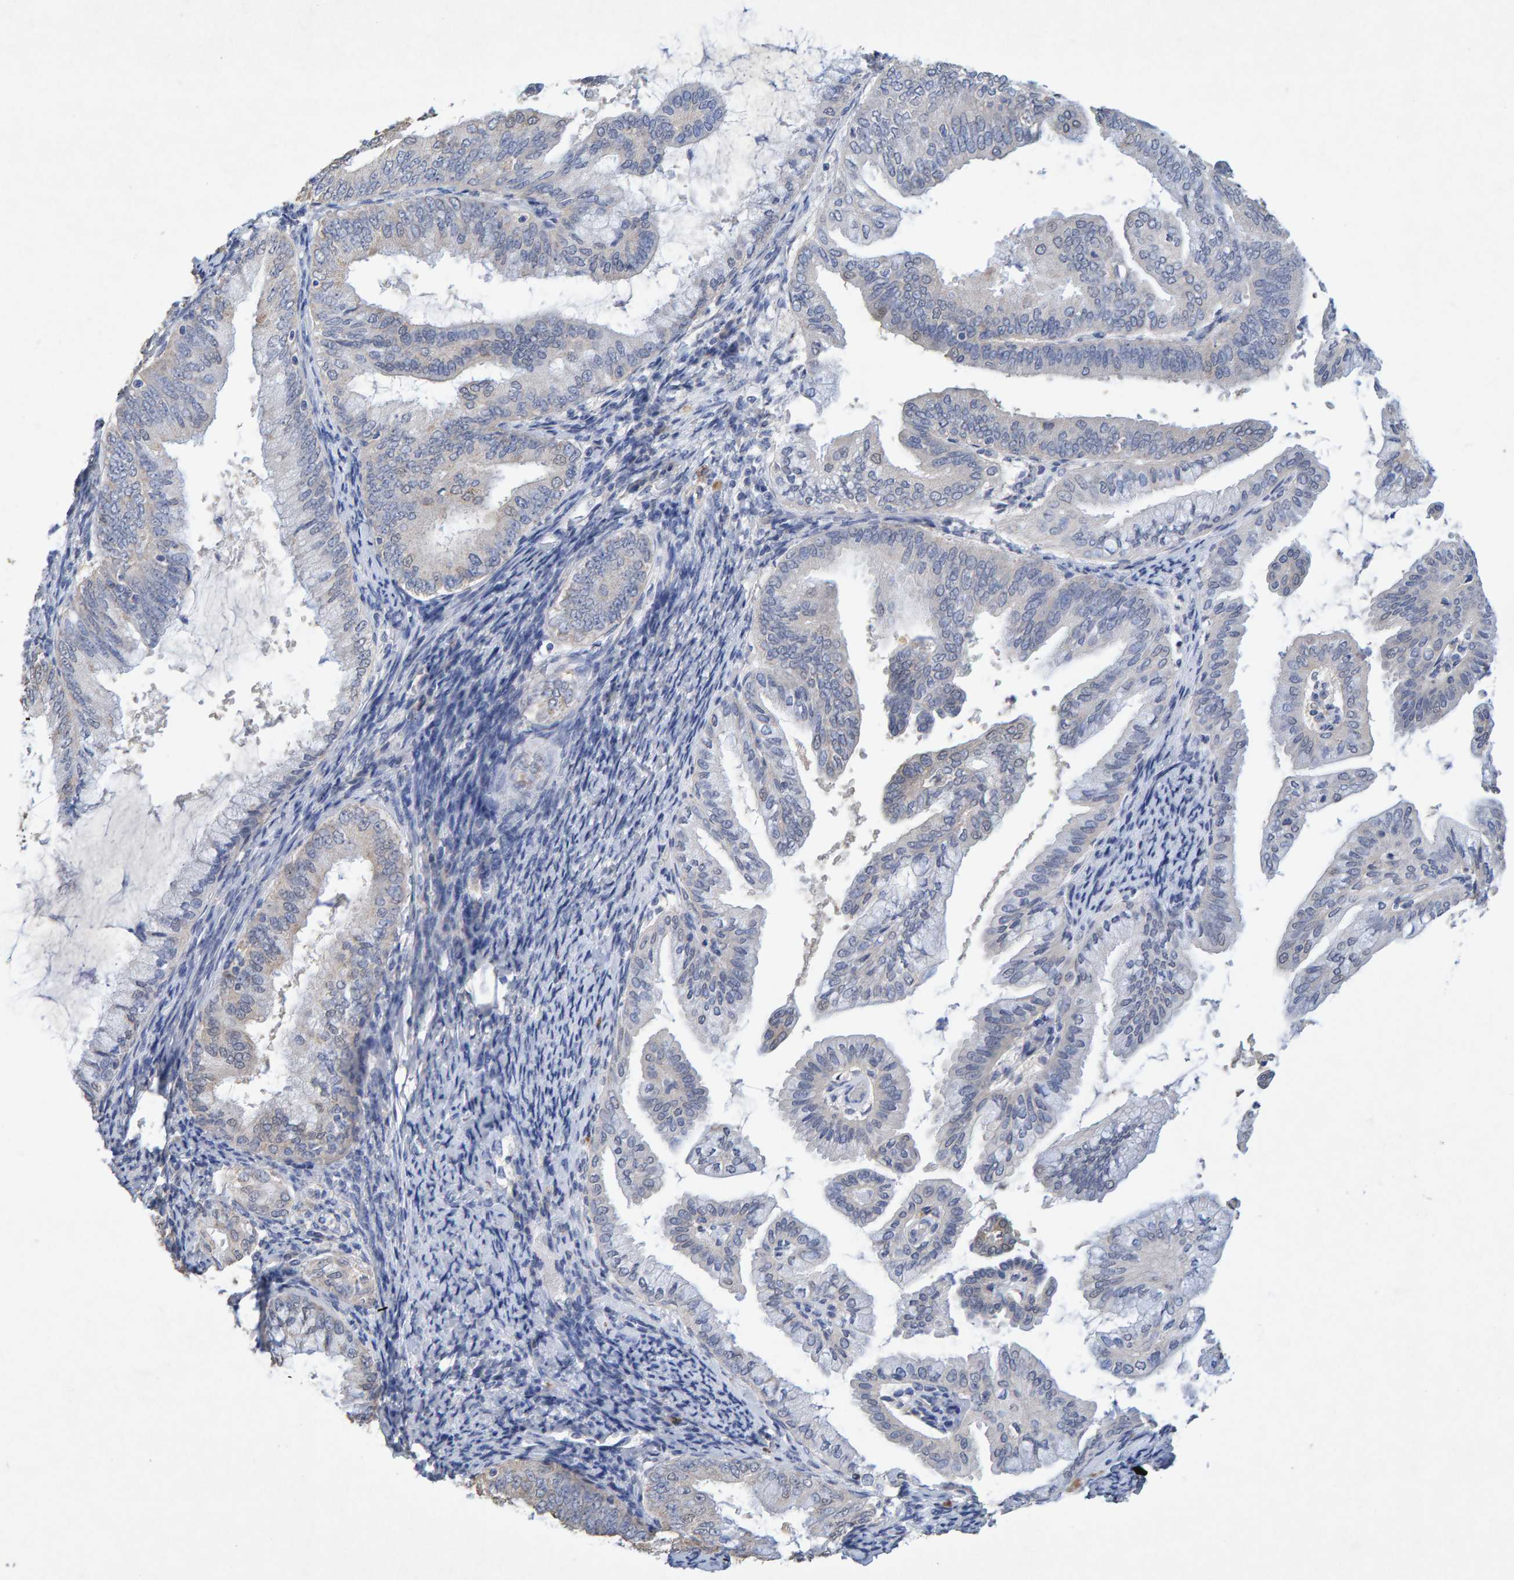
{"staining": {"intensity": "weak", "quantity": "<25%", "location": "cytoplasmic/membranous"}, "tissue": "endometrial cancer", "cell_type": "Tumor cells", "image_type": "cancer", "snomed": [{"axis": "morphology", "description": "Adenocarcinoma, NOS"}, {"axis": "topography", "description": "Endometrium"}], "caption": "The micrograph reveals no significant expression in tumor cells of endometrial cancer (adenocarcinoma).", "gene": "CTH", "patient": {"sex": "female", "age": 63}}